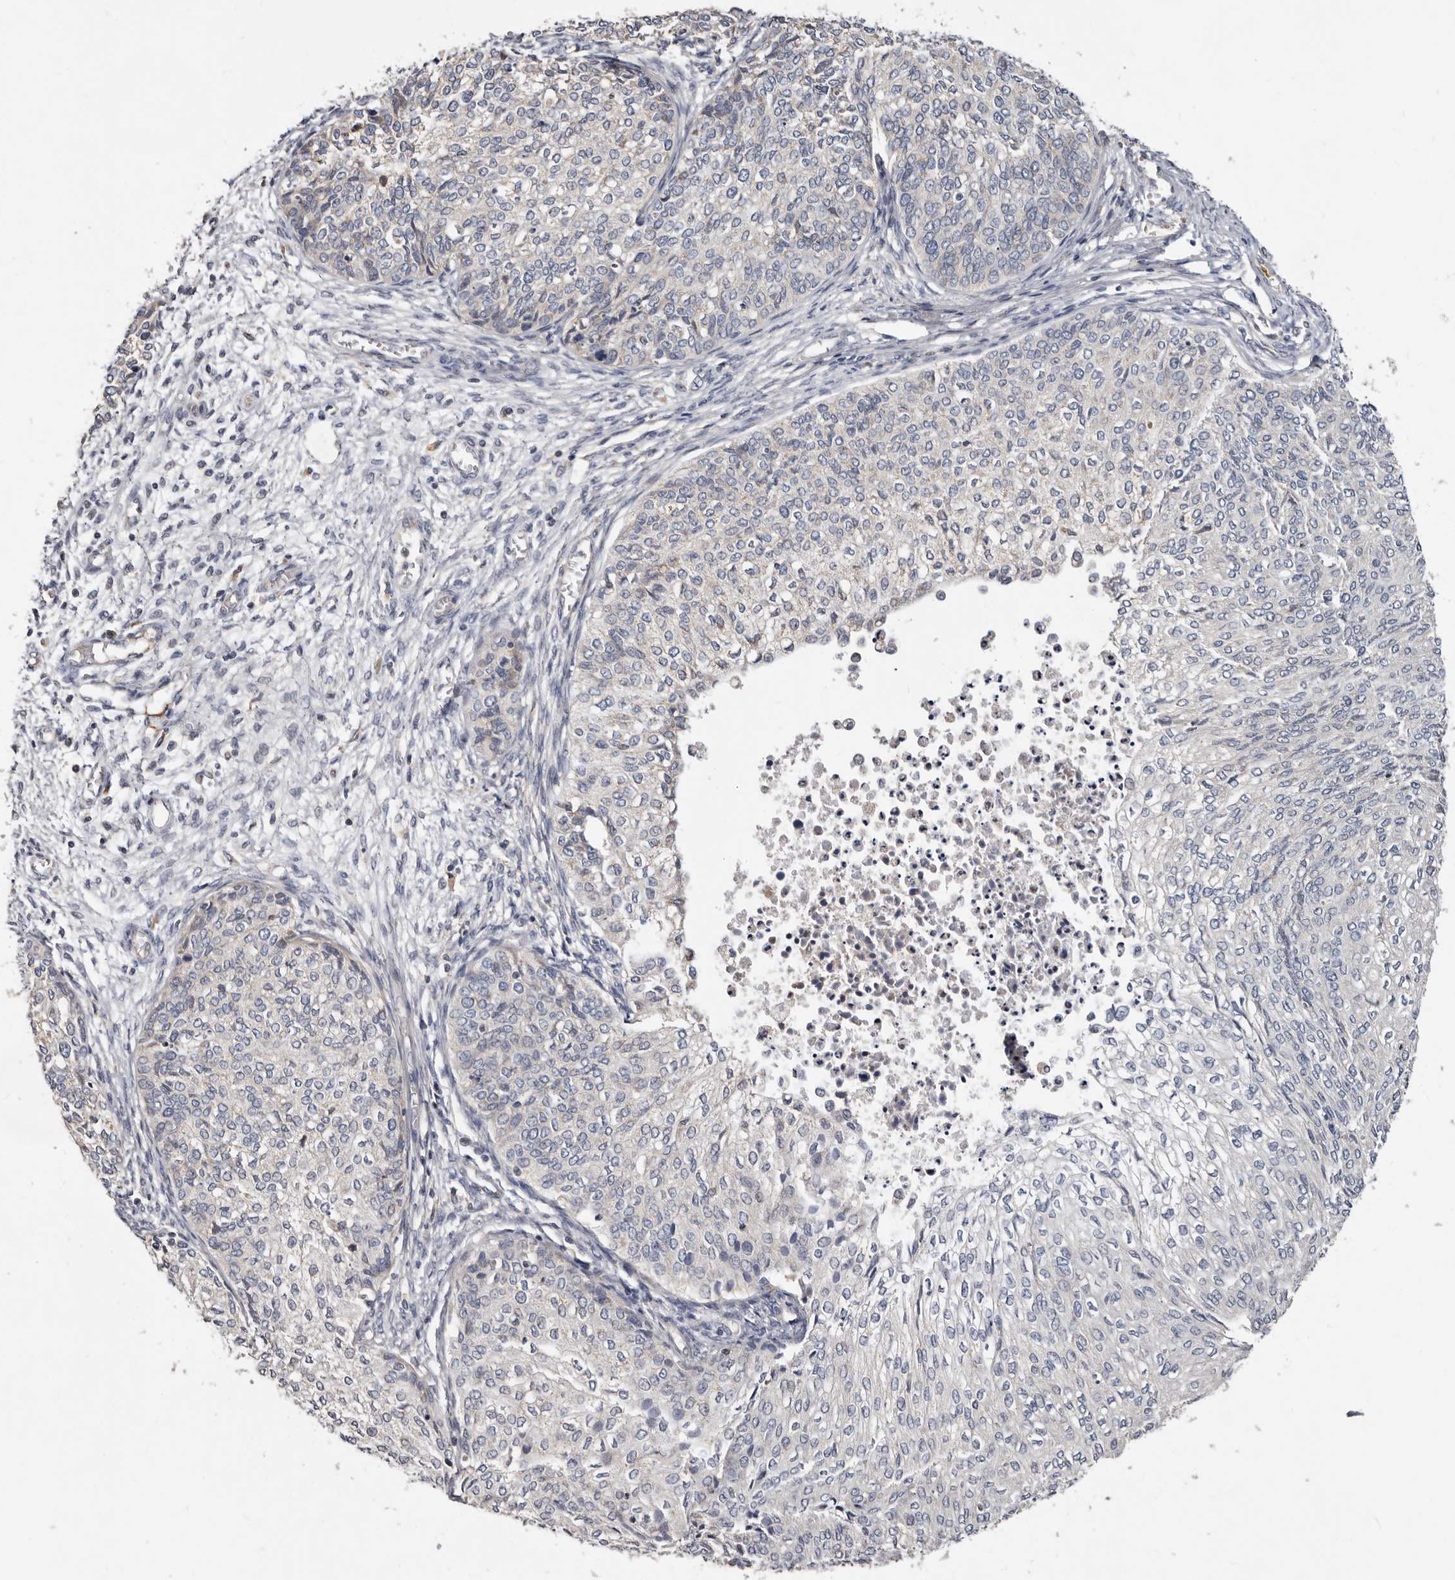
{"staining": {"intensity": "negative", "quantity": "none", "location": "none"}, "tissue": "cervical cancer", "cell_type": "Tumor cells", "image_type": "cancer", "snomed": [{"axis": "morphology", "description": "Squamous cell carcinoma, NOS"}, {"axis": "topography", "description": "Cervix"}], "caption": "The immunohistochemistry (IHC) image has no significant staining in tumor cells of cervical squamous cell carcinoma tissue. (DAB IHC with hematoxylin counter stain).", "gene": "ASIC5", "patient": {"sex": "female", "age": 37}}